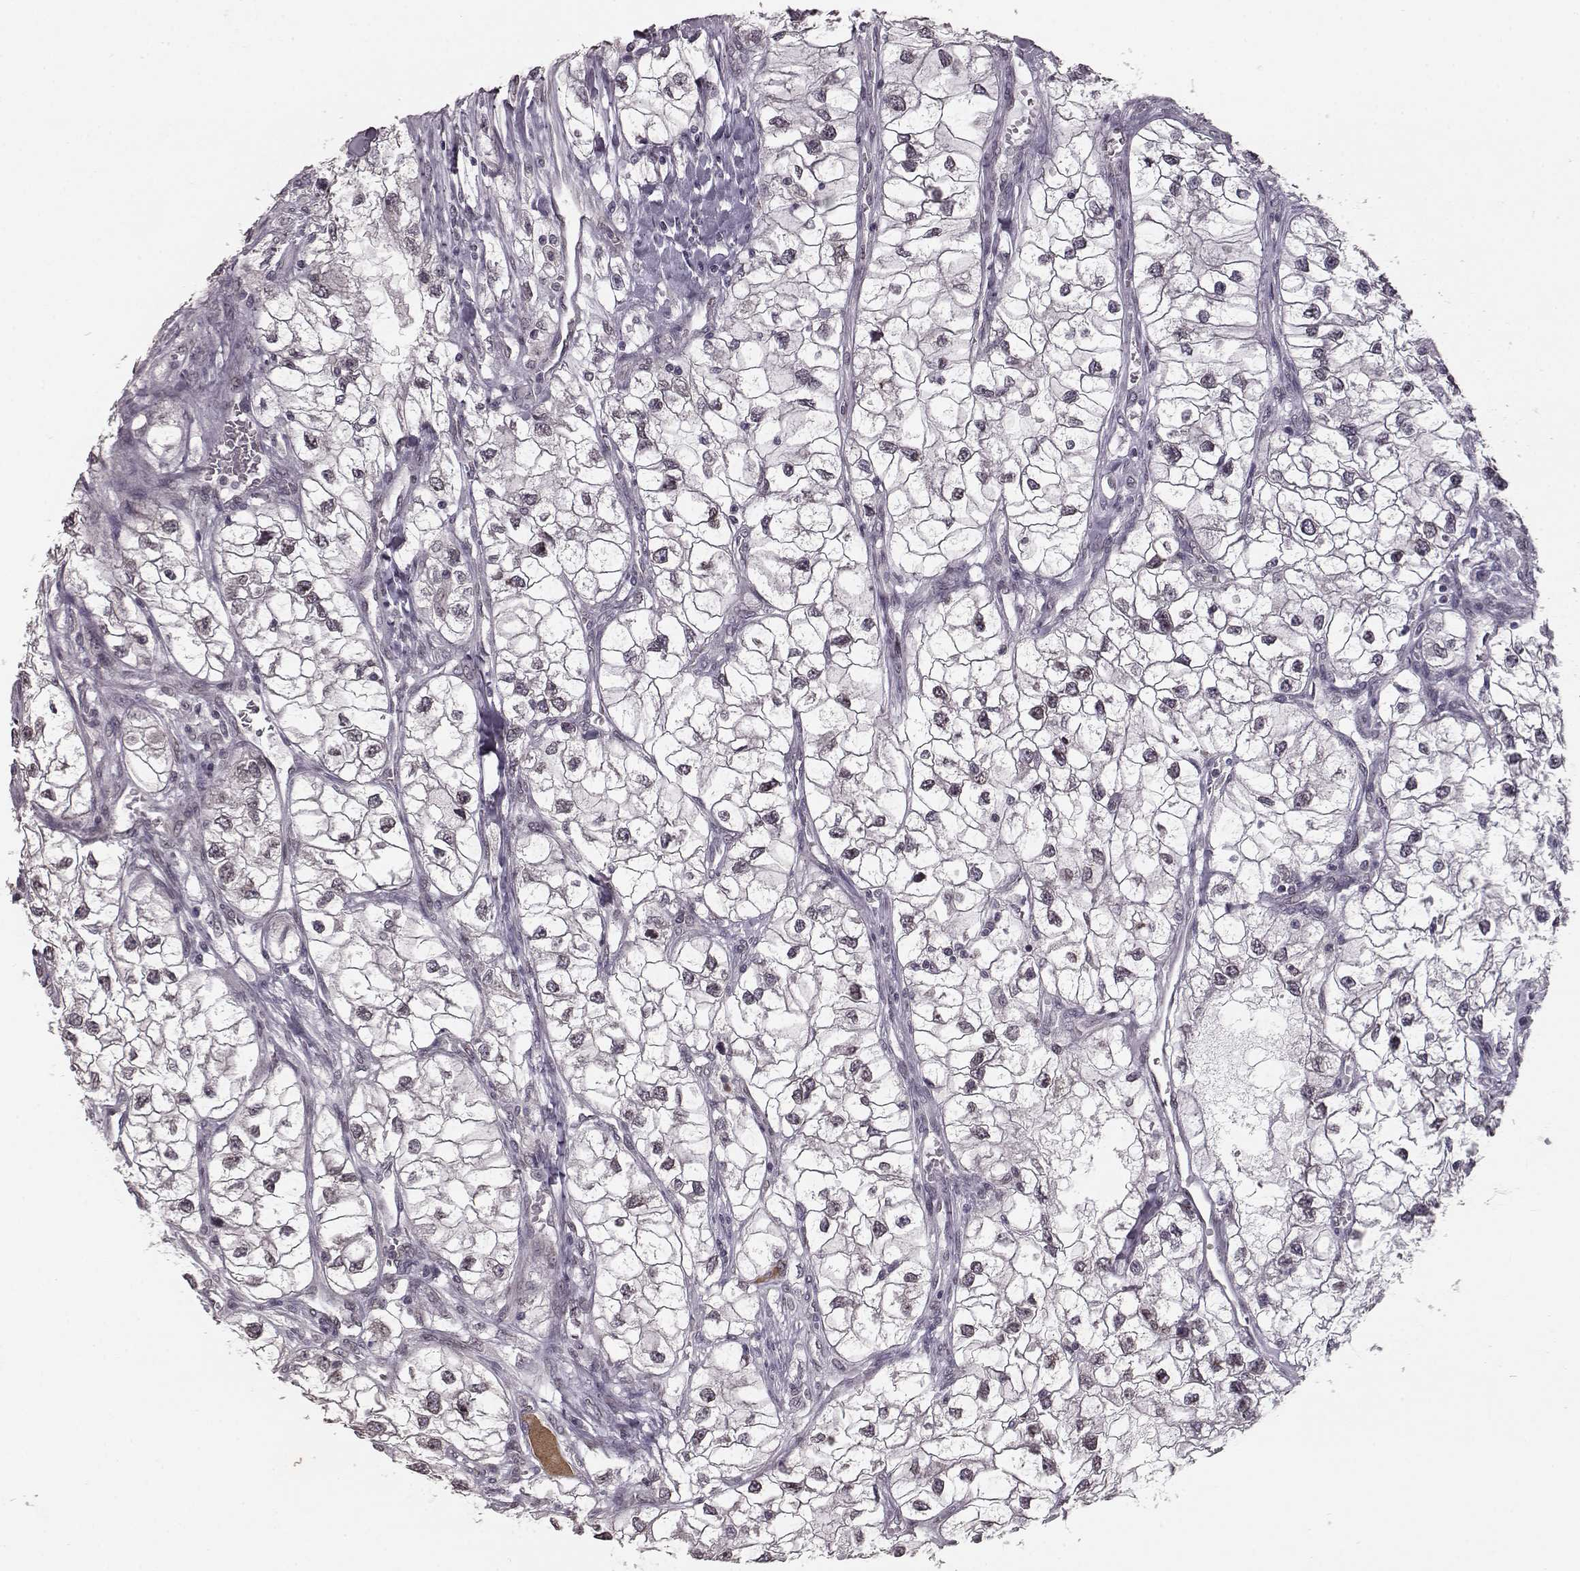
{"staining": {"intensity": "negative", "quantity": "none", "location": "none"}, "tissue": "renal cancer", "cell_type": "Tumor cells", "image_type": "cancer", "snomed": [{"axis": "morphology", "description": "Adenocarcinoma, NOS"}, {"axis": "topography", "description": "Kidney"}], "caption": "Immunohistochemistry image of adenocarcinoma (renal) stained for a protein (brown), which exhibits no staining in tumor cells. (DAB IHC, high magnification).", "gene": "NUP37", "patient": {"sex": "male", "age": 59}}